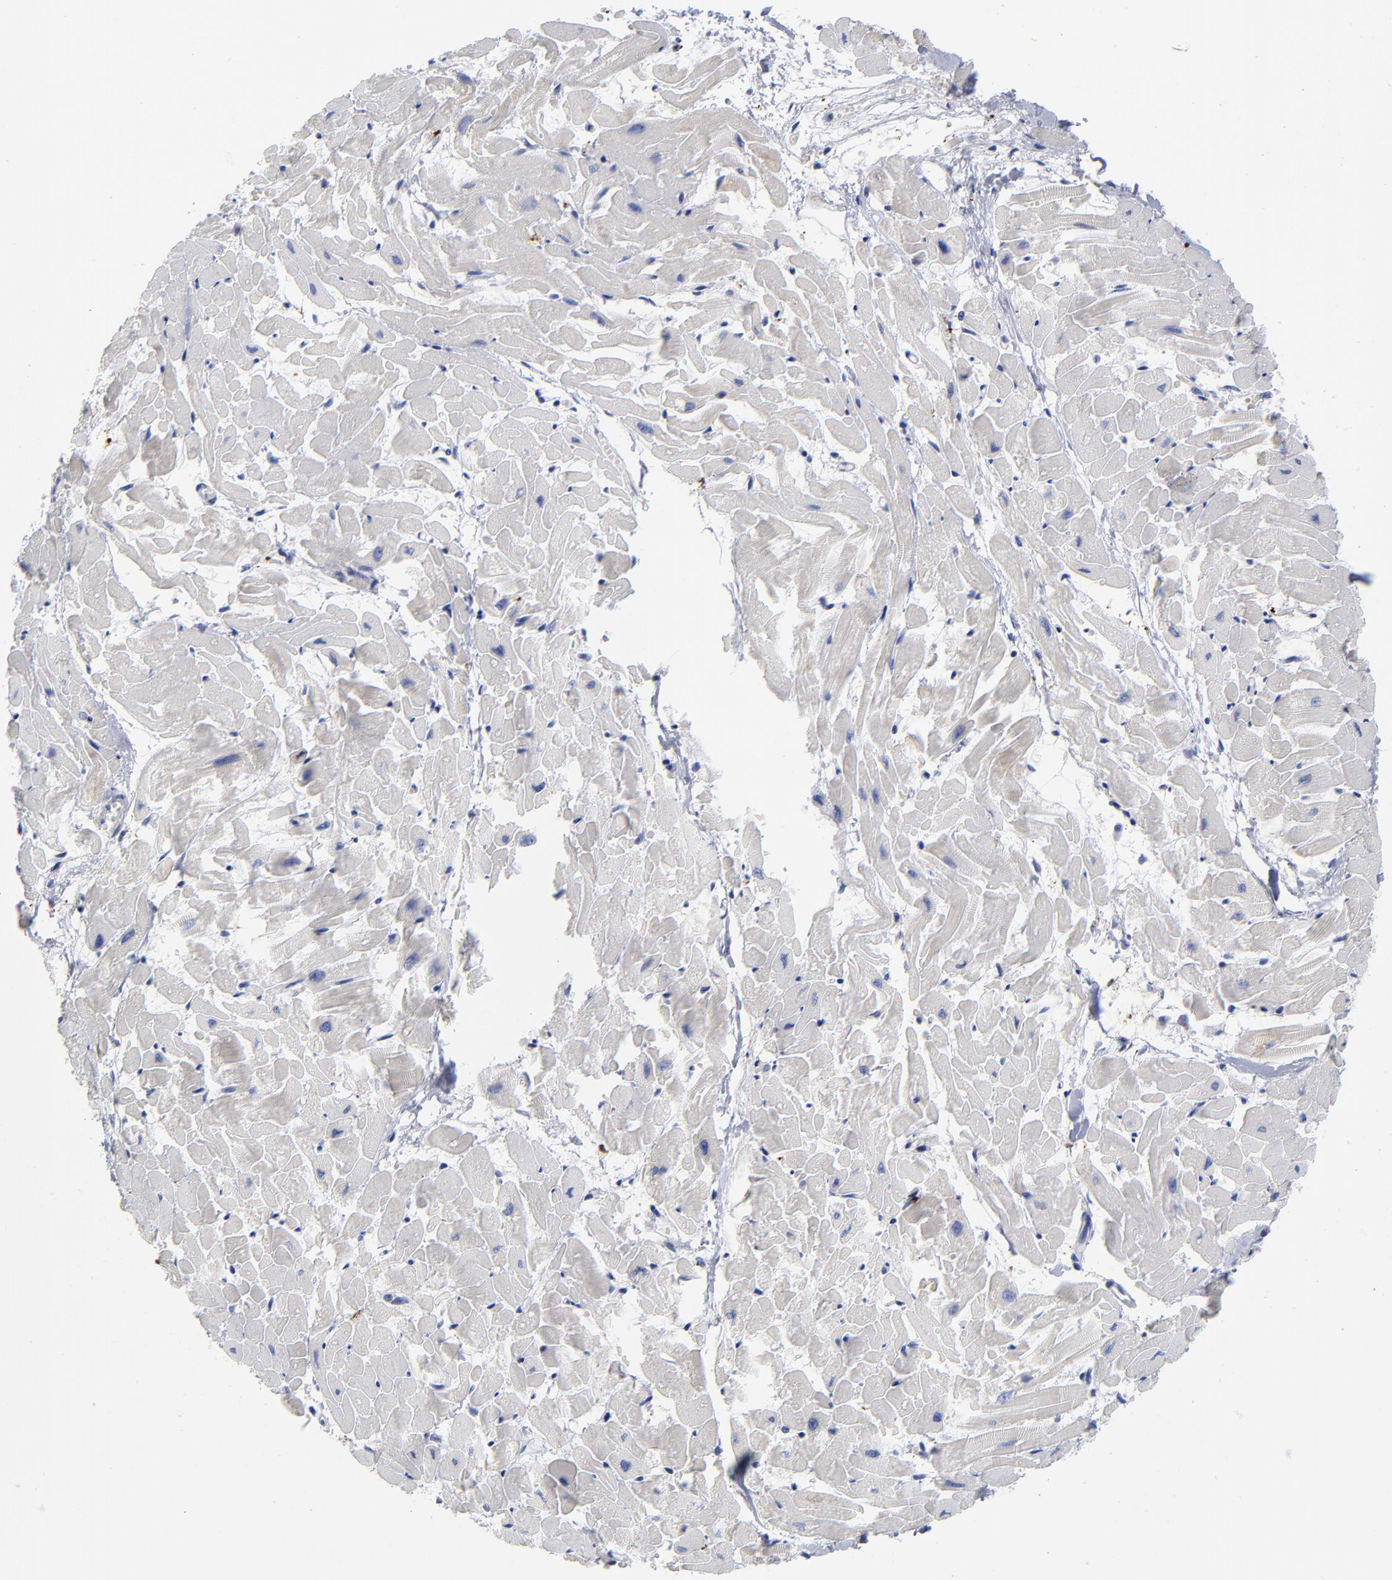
{"staining": {"intensity": "negative", "quantity": "none", "location": "none"}, "tissue": "heart muscle", "cell_type": "Cardiomyocytes", "image_type": "normal", "snomed": [{"axis": "morphology", "description": "Normal tissue, NOS"}, {"axis": "topography", "description": "Heart"}], "caption": "Human heart muscle stained for a protein using immunohistochemistry shows no expression in cardiomyocytes.", "gene": "PTP4A1", "patient": {"sex": "female", "age": 19}}